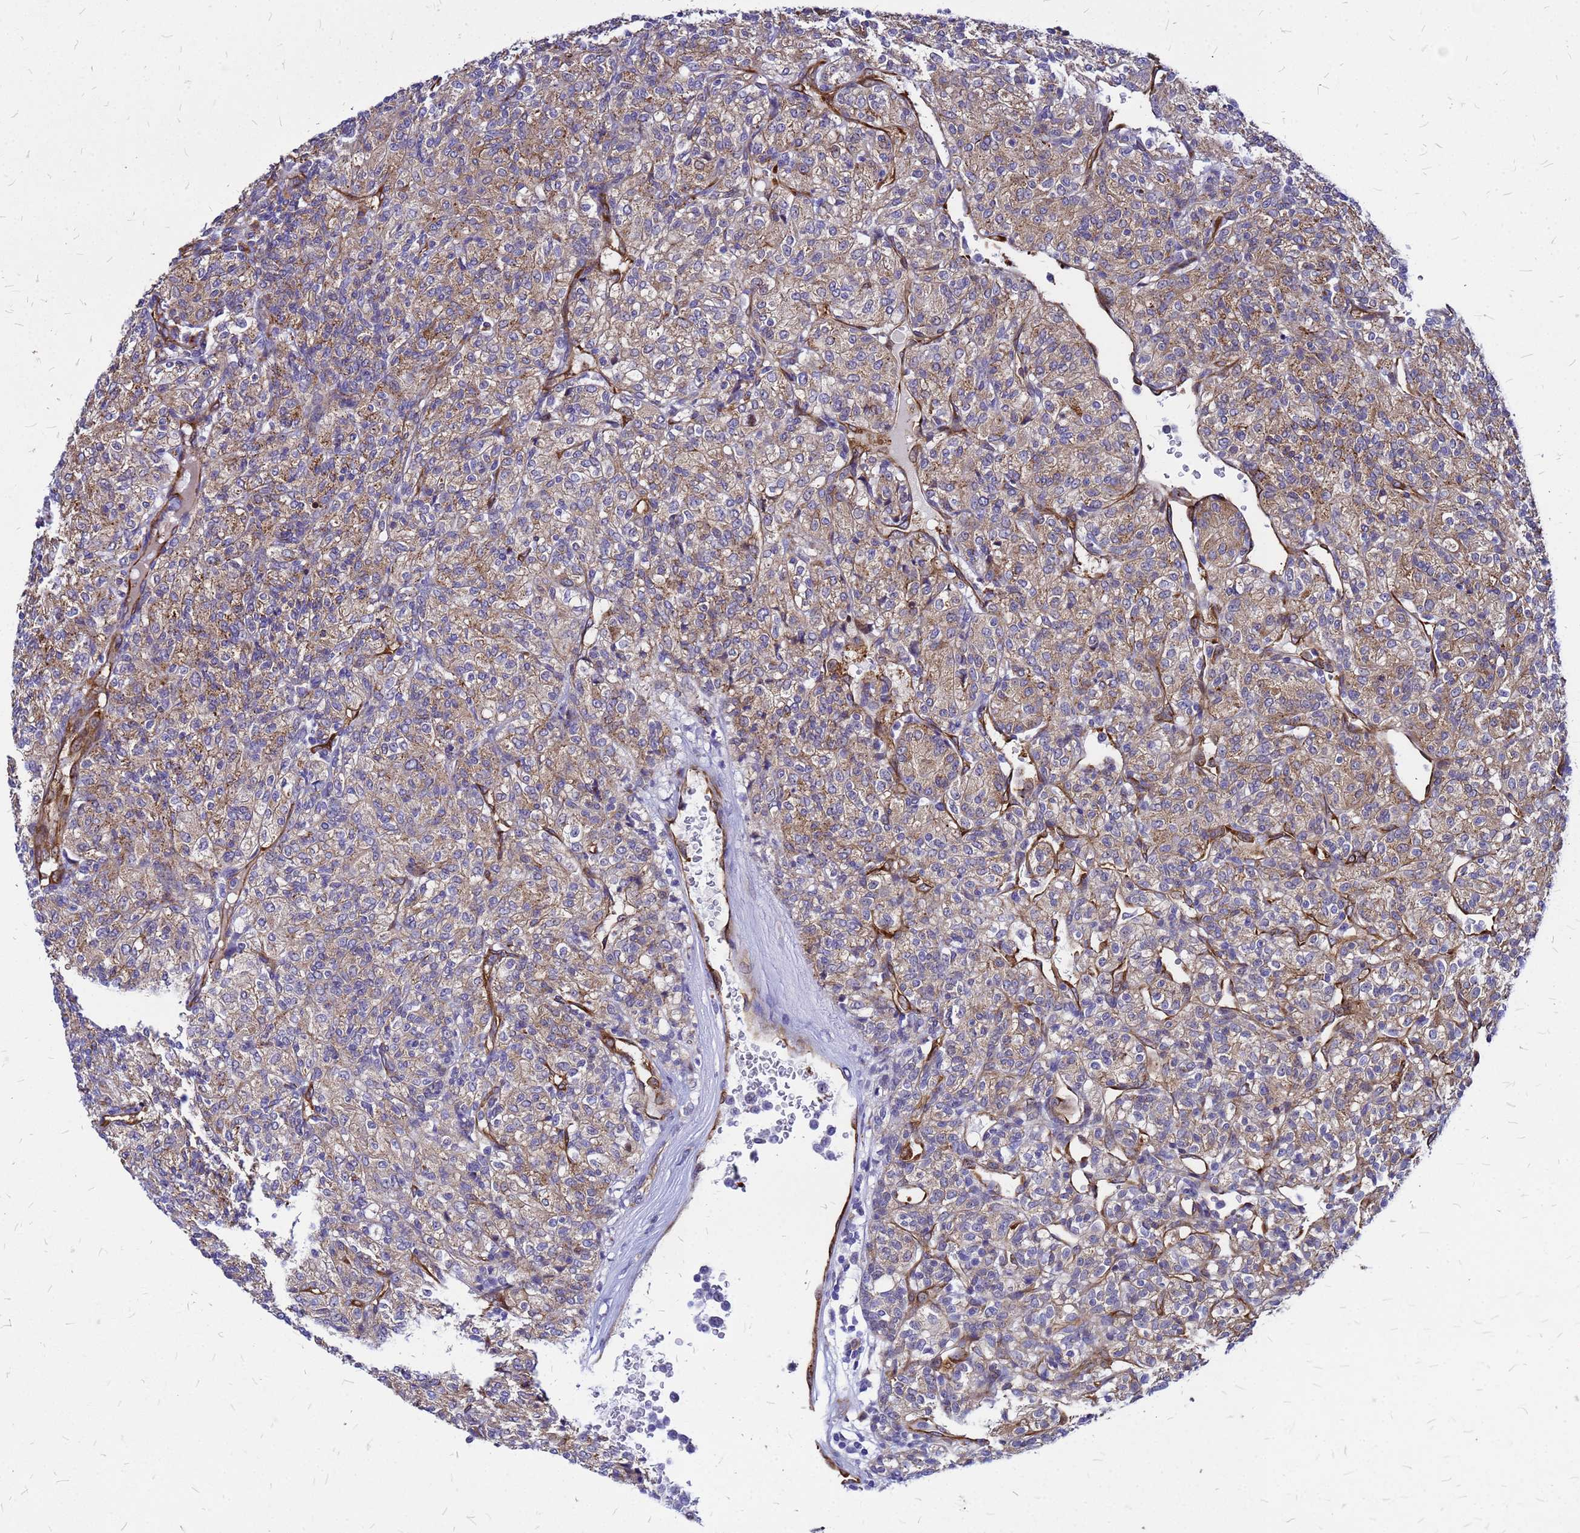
{"staining": {"intensity": "moderate", "quantity": ">75%", "location": "cytoplasmic/membranous"}, "tissue": "renal cancer", "cell_type": "Tumor cells", "image_type": "cancer", "snomed": [{"axis": "morphology", "description": "Adenocarcinoma, NOS"}, {"axis": "topography", "description": "Kidney"}], "caption": "Moderate cytoplasmic/membranous positivity for a protein is present in approximately >75% of tumor cells of renal cancer (adenocarcinoma) using immunohistochemistry (IHC).", "gene": "NOSTRIN", "patient": {"sex": "male", "age": 77}}